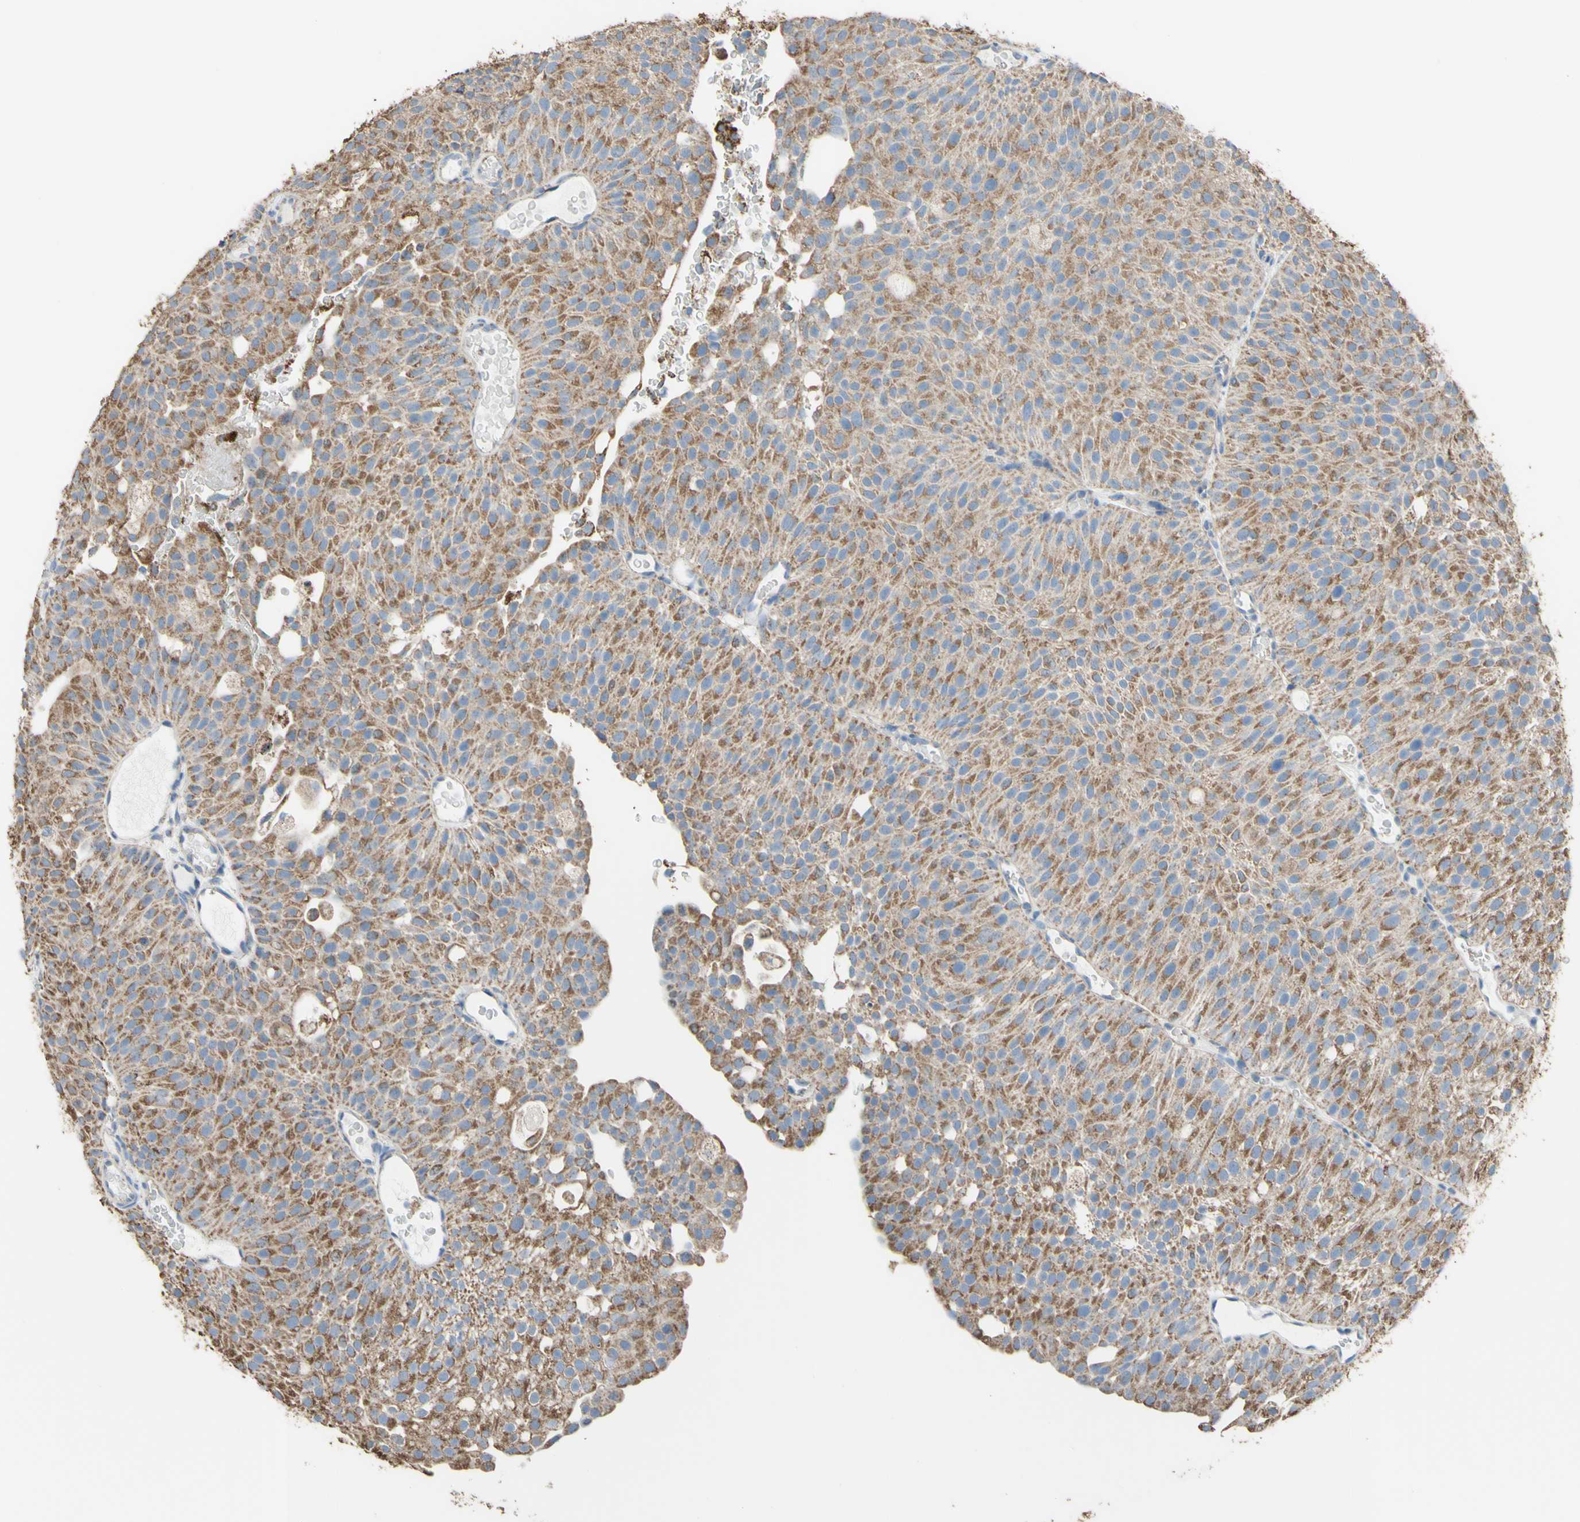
{"staining": {"intensity": "moderate", "quantity": ">75%", "location": "cytoplasmic/membranous"}, "tissue": "urothelial cancer", "cell_type": "Tumor cells", "image_type": "cancer", "snomed": [{"axis": "morphology", "description": "Urothelial carcinoma, Low grade"}, {"axis": "topography", "description": "Urinary bladder"}], "caption": "High-power microscopy captured an immunohistochemistry (IHC) histopathology image of urothelial cancer, revealing moderate cytoplasmic/membranous staining in approximately >75% of tumor cells.", "gene": "CMKLR2", "patient": {"sex": "male", "age": 78}}